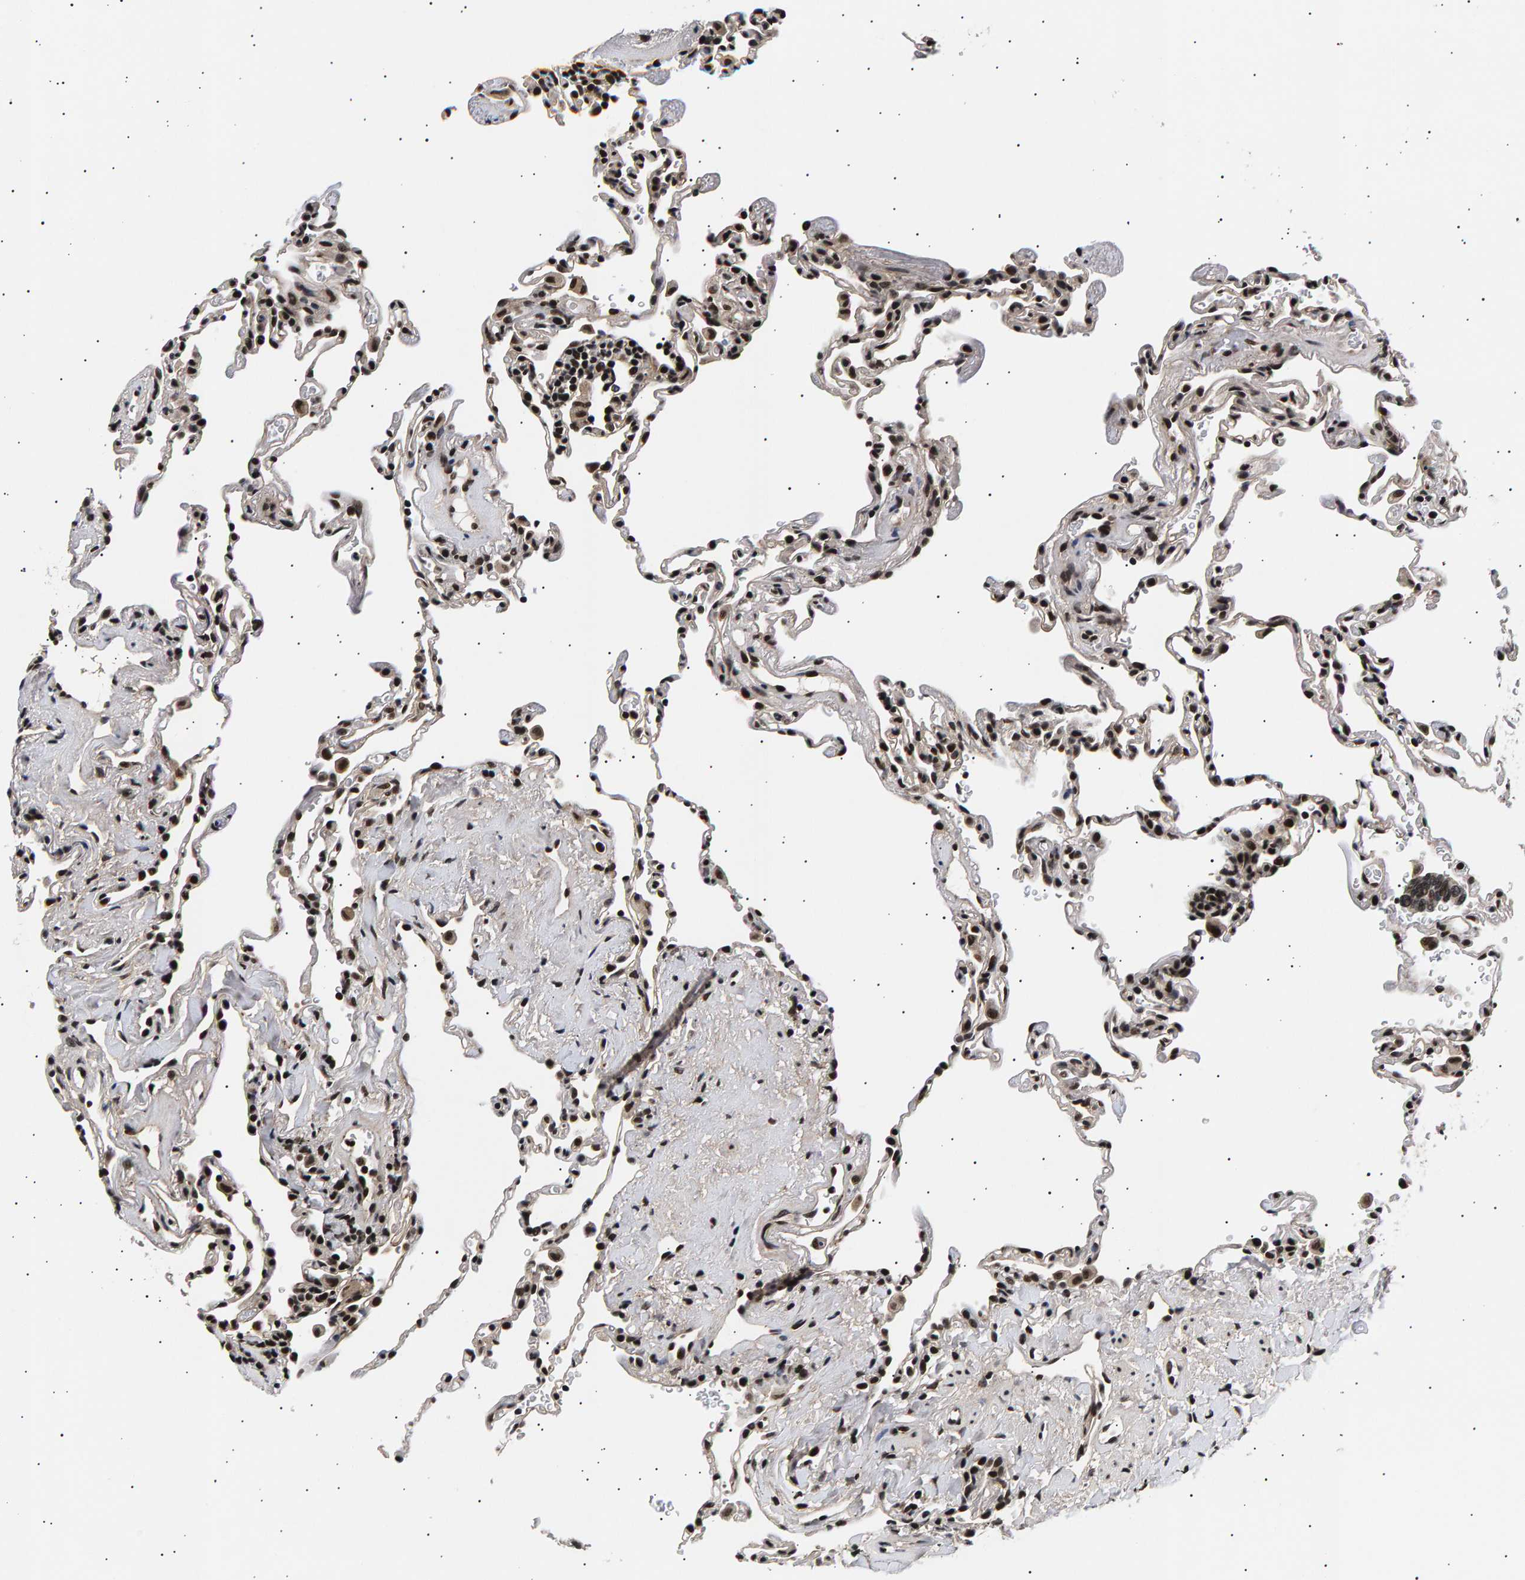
{"staining": {"intensity": "strong", "quantity": ">75%", "location": "nuclear"}, "tissue": "lung", "cell_type": "Alveolar cells", "image_type": "normal", "snomed": [{"axis": "morphology", "description": "Normal tissue, NOS"}, {"axis": "topography", "description": "Lung"}], "caption": "Immunohistochemistry of benign lung demonstrates high levels of strong nuclear staining in about >75% of alveolar cells.", "gene": "ANKRD40", "patient": {"sex": "male", "age": 59}}